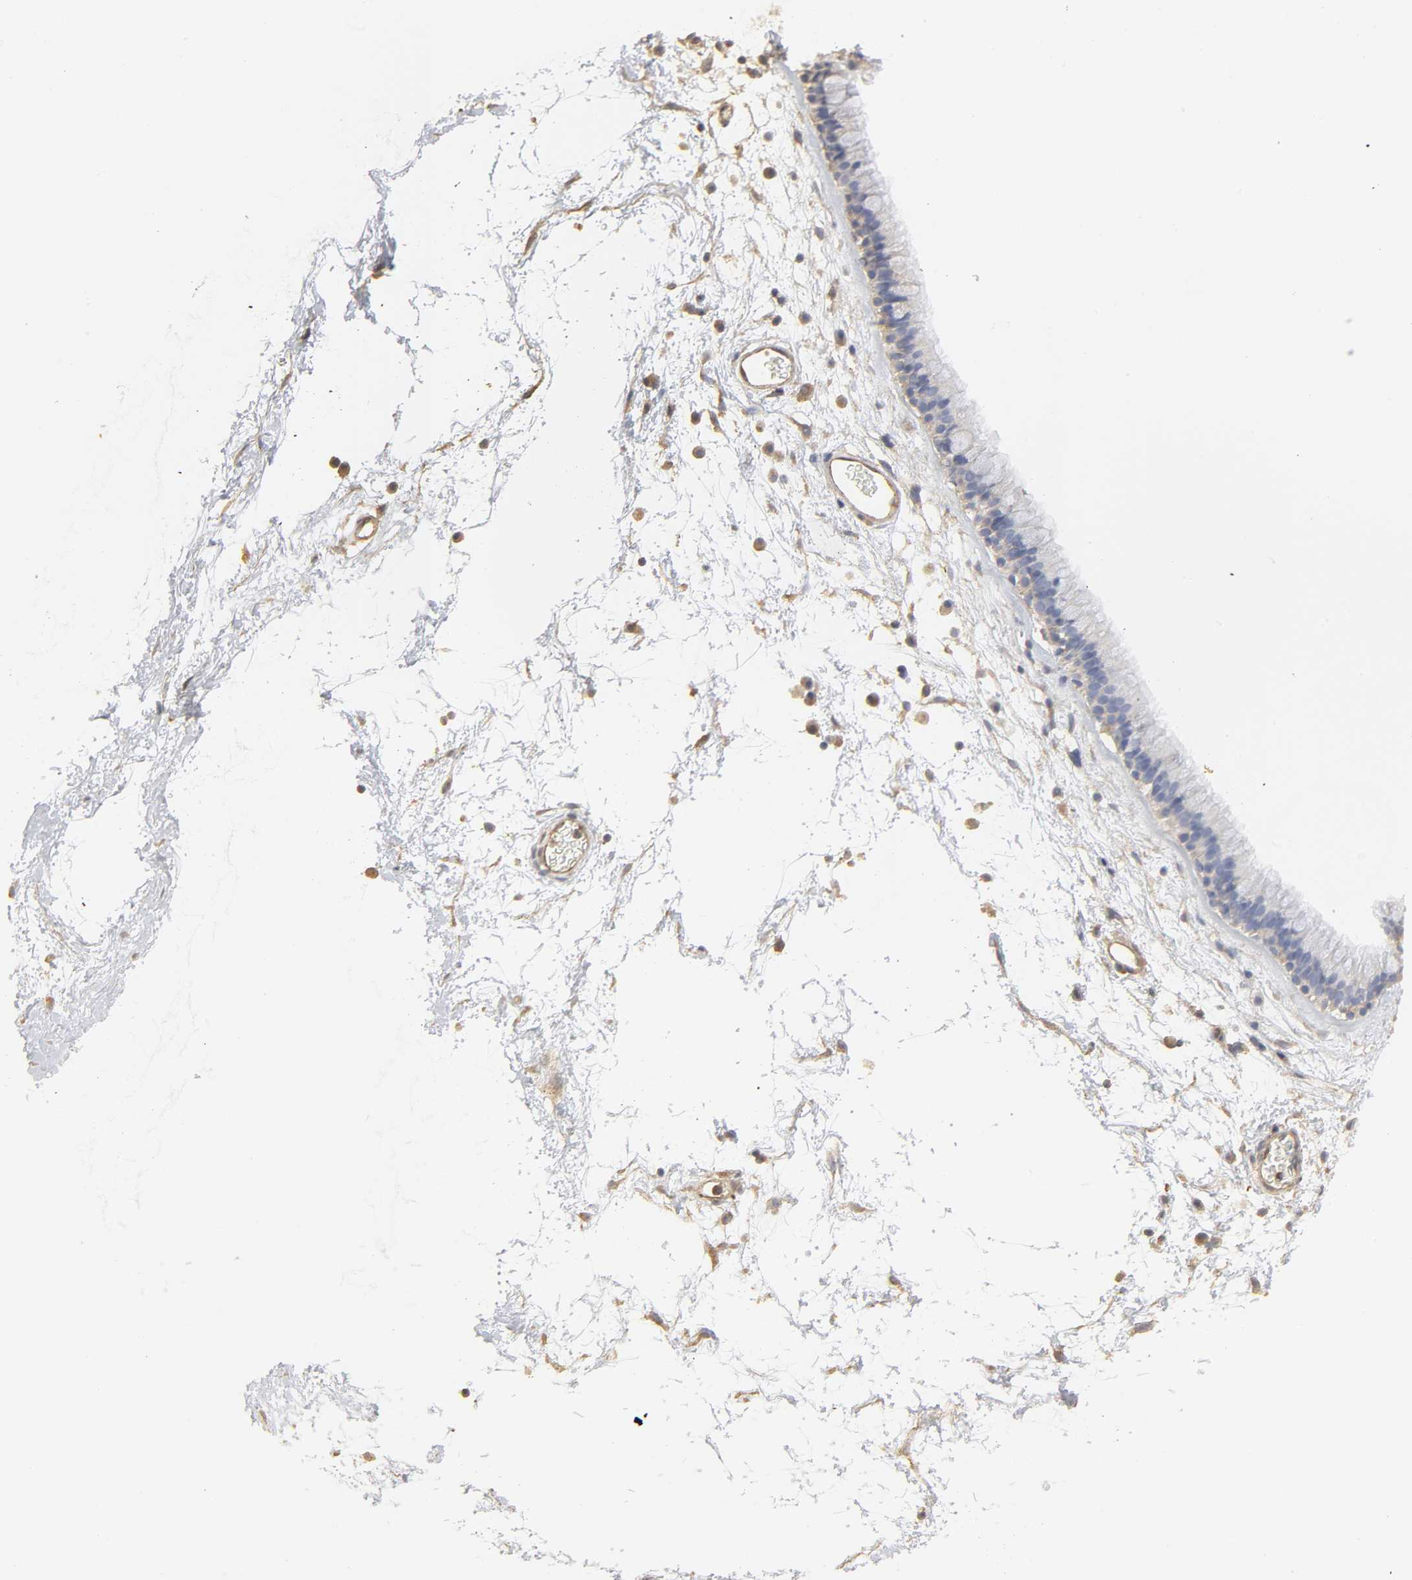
{"staining": {"intensity": "weak", "quantity": ">75%", "location": "cytoplasmic/membranous"}, "tissue": "nasopharynx", "cell_type": "Respiratory epithelial cells", "image_type": "normal", "snomed": [{"axis": "morphology", "description": "Normal tissue, NOS"}, {"axis": "morphology", "description": "Inflammation, NOS"}, {"axis": "topography", "description": "Nasopharynx"}], "caption": "DAB (3,3'-diaminobenzidine) immunohistochemical staining of normal nasopharynx demonstrates weak cytoplasmic/membranous protein positivity in about >75% of respiratory epithelial cells. Nuclei are stained in blue.", "gene": "SH3GLB1", "patient": {"sex": "male", "age": 48}}